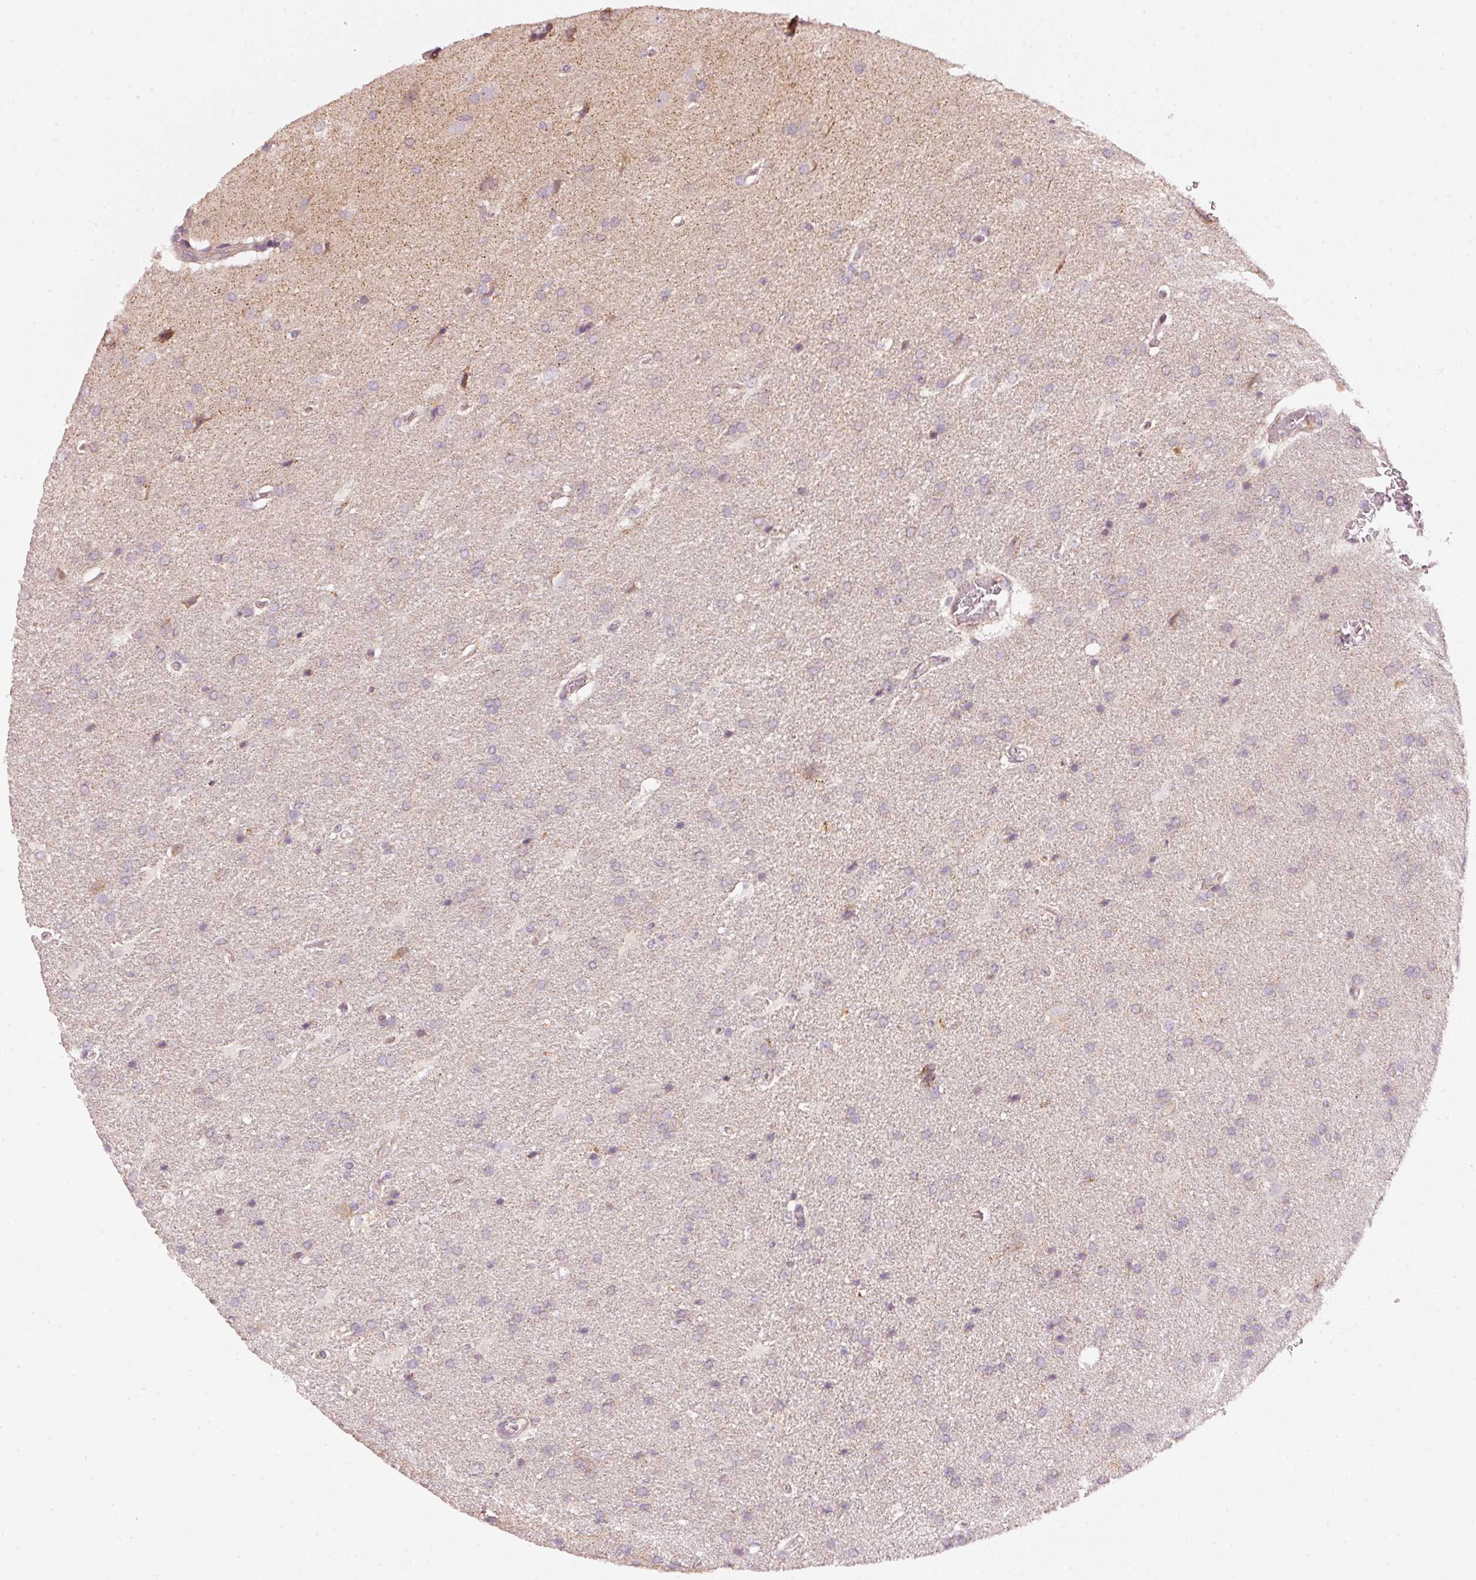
{"staining": {"intensity": "negative", "quantity": "none", "location": "none"}, "tissue": "glioma", "cell_type": "Tumor cells", "image_type": "cancer", "snomed": [{"axis": "morphology", "description": "Glioma, malignant, High grade"}, {"axis": "topography", "description": "Brain"}], "caption": "An immunohistochemistry photomicrograph of glioma is shown. There is no staining in tumor cells of glioma.", "gene": "TOB2", "patient": {"sex": "male", "age": 56}}